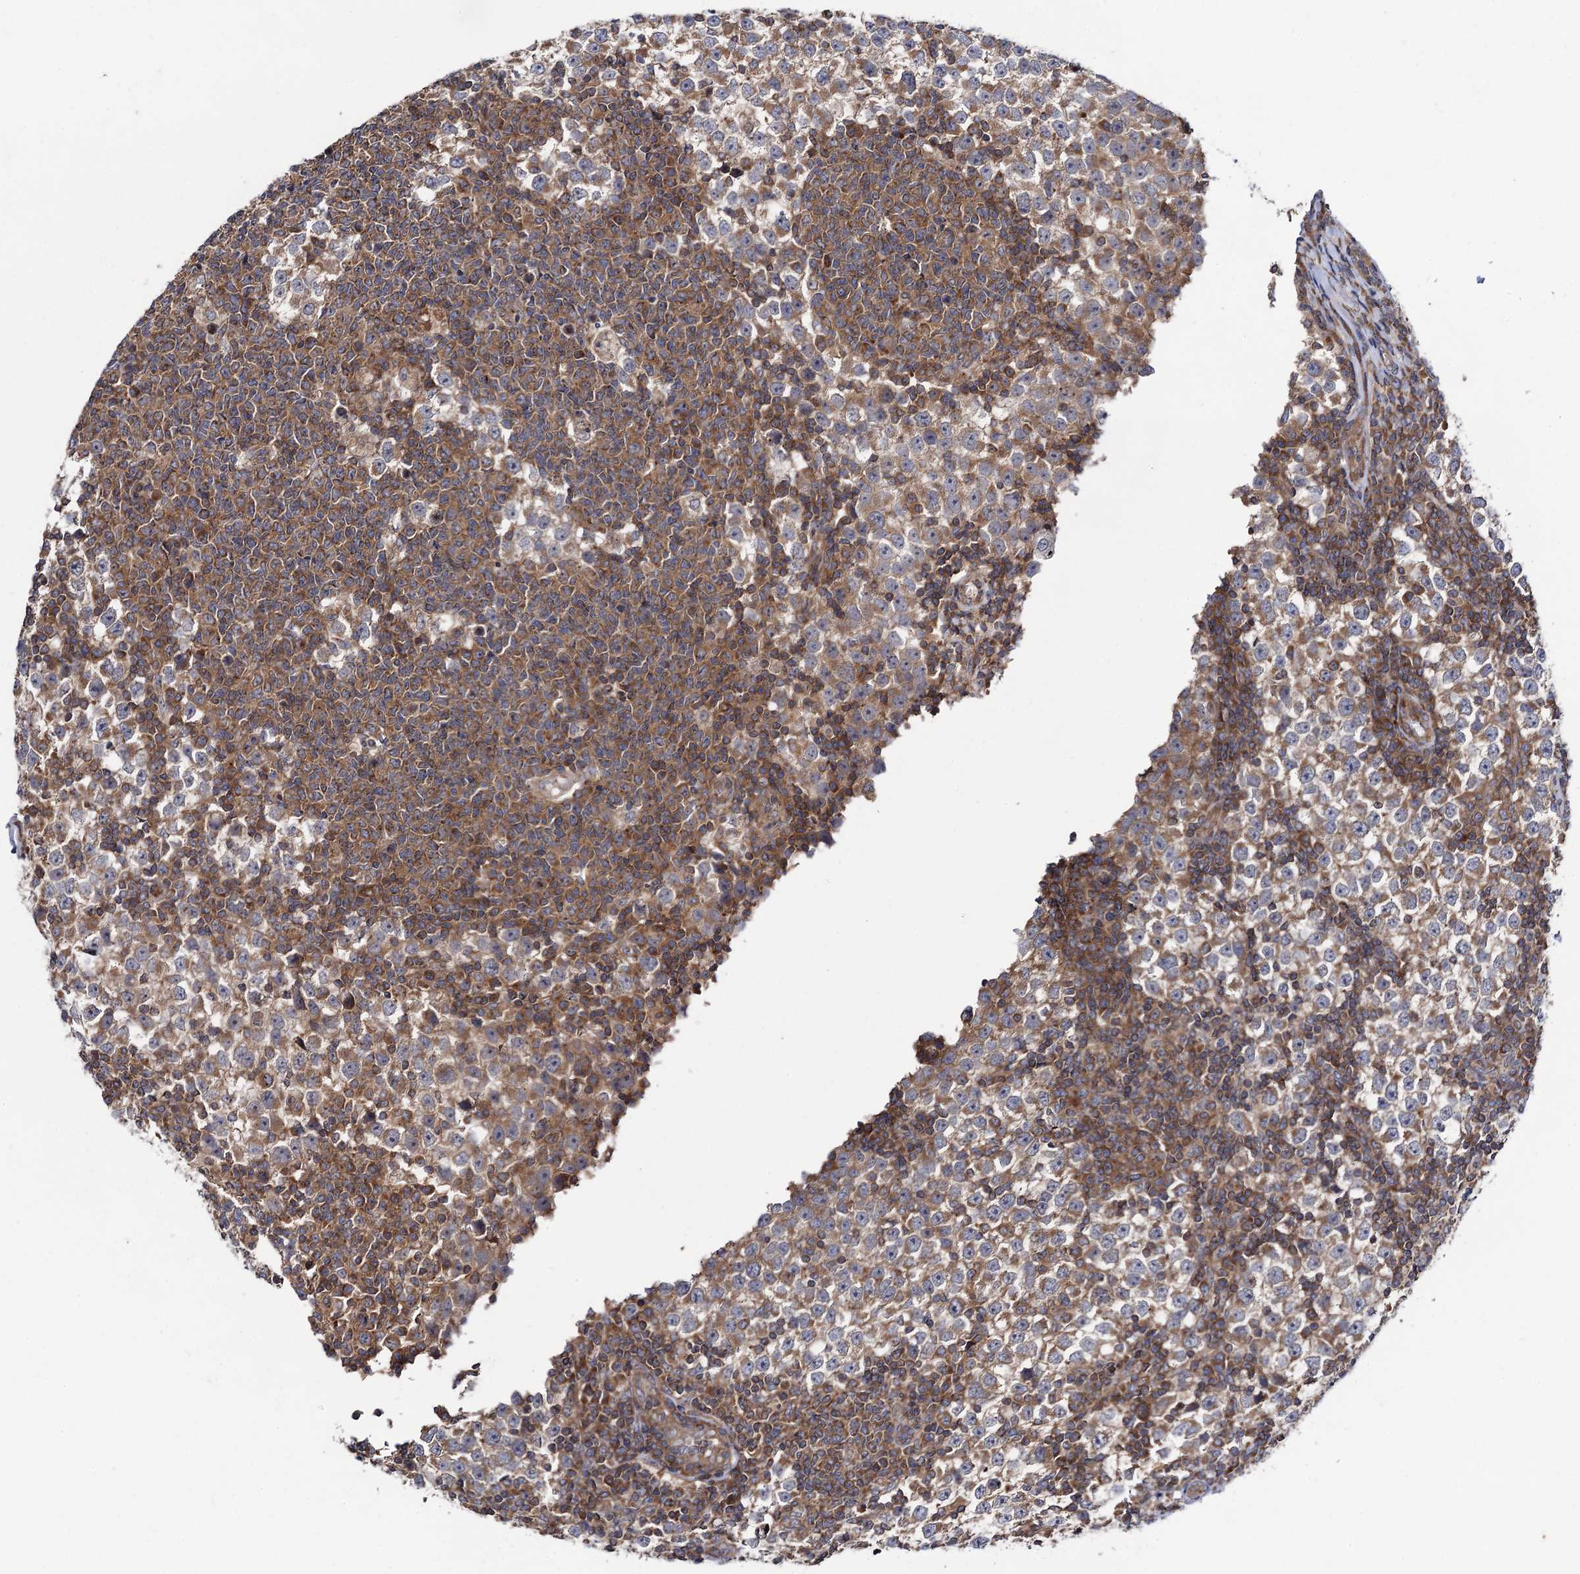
{"staining": {"intensity": "weak", "quantity": "25%-75%", "location": "cytoplasmic/membranous"}, "tissue": "testis cancer", "cell_type": "Tumor cells", "image_type": "cancer", "snomed": [{"axis": "morphology", "description": "Seminoma, NOS"}, {"axis": "topography", "description": "Testis"}], "caption": "Immunohistochemical staining of human testis cancer (seminoma) displays low levels of weak cytoplasmic/membranous positivity in approximately 25%-75% of tumor cells.", "gene": "DYDC1", "patient": {"sex": "male", "age": 65}}